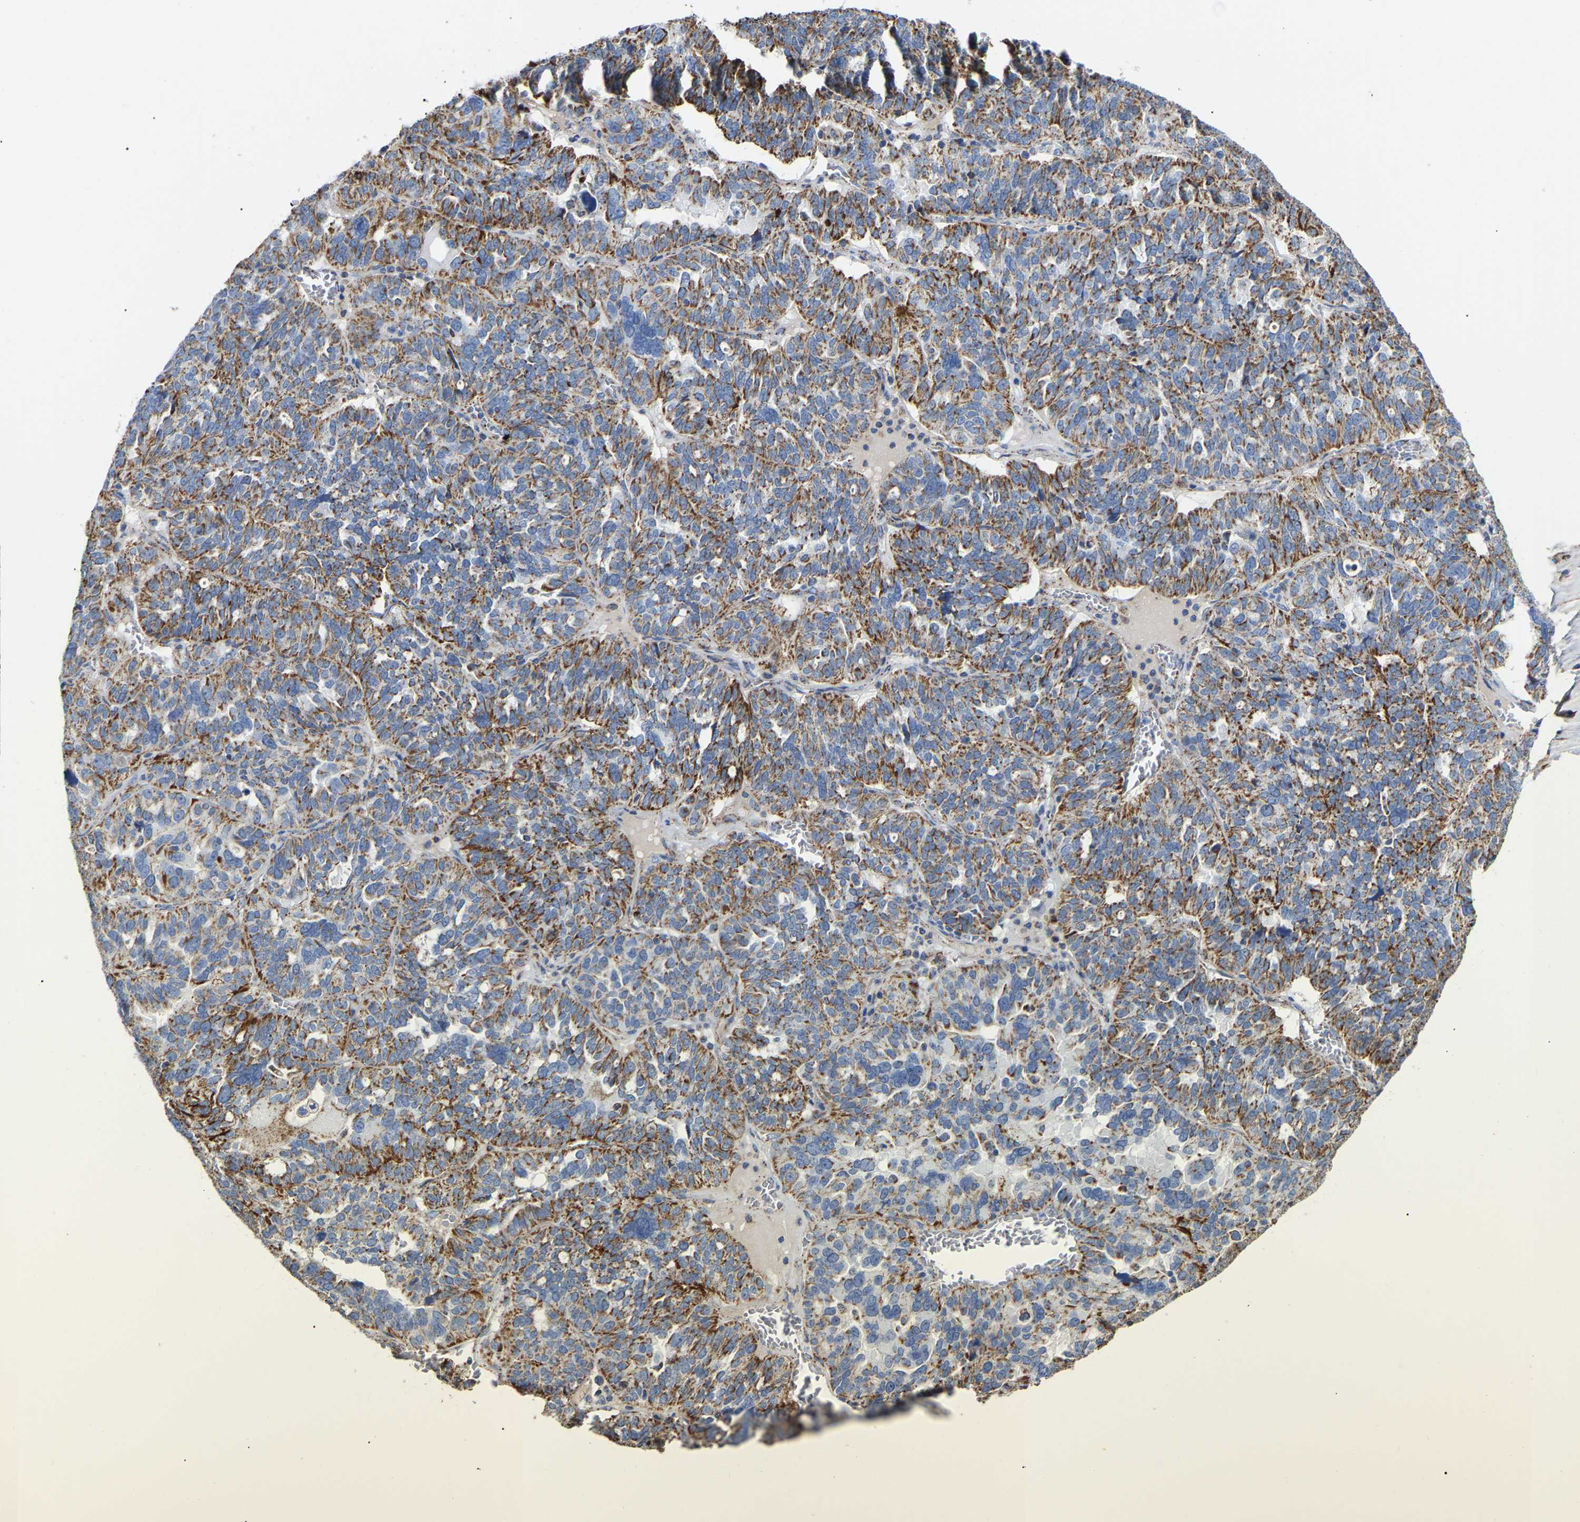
{"staining": {"intensity": "moderate", "quantity": ">75%", "location": "cytoplasmic/membranous"}, "tissue": "ovarian cancer", "cell_type": "Tumor cells", "image_type": "cancer", "snomed": [{"axis": "morphology", "description": "Cystadenocarcinoma, serous, NOS"}, {"axis": "topography", "description": "Ovary"}], "caption": "A micrograph of human serous cystadenocarcinoma (ovarian) stained for a protein reveals moderate cytoplasmic/membranous brown staining in tumor cells. The staining was performed using DAB to visualize the protein expression in brown, while the nuclei were stained in blue with hematoxylin (Magnification: 20x).", "gene": "HIBADH", "patient": {"sex": "female", "age": 59}}